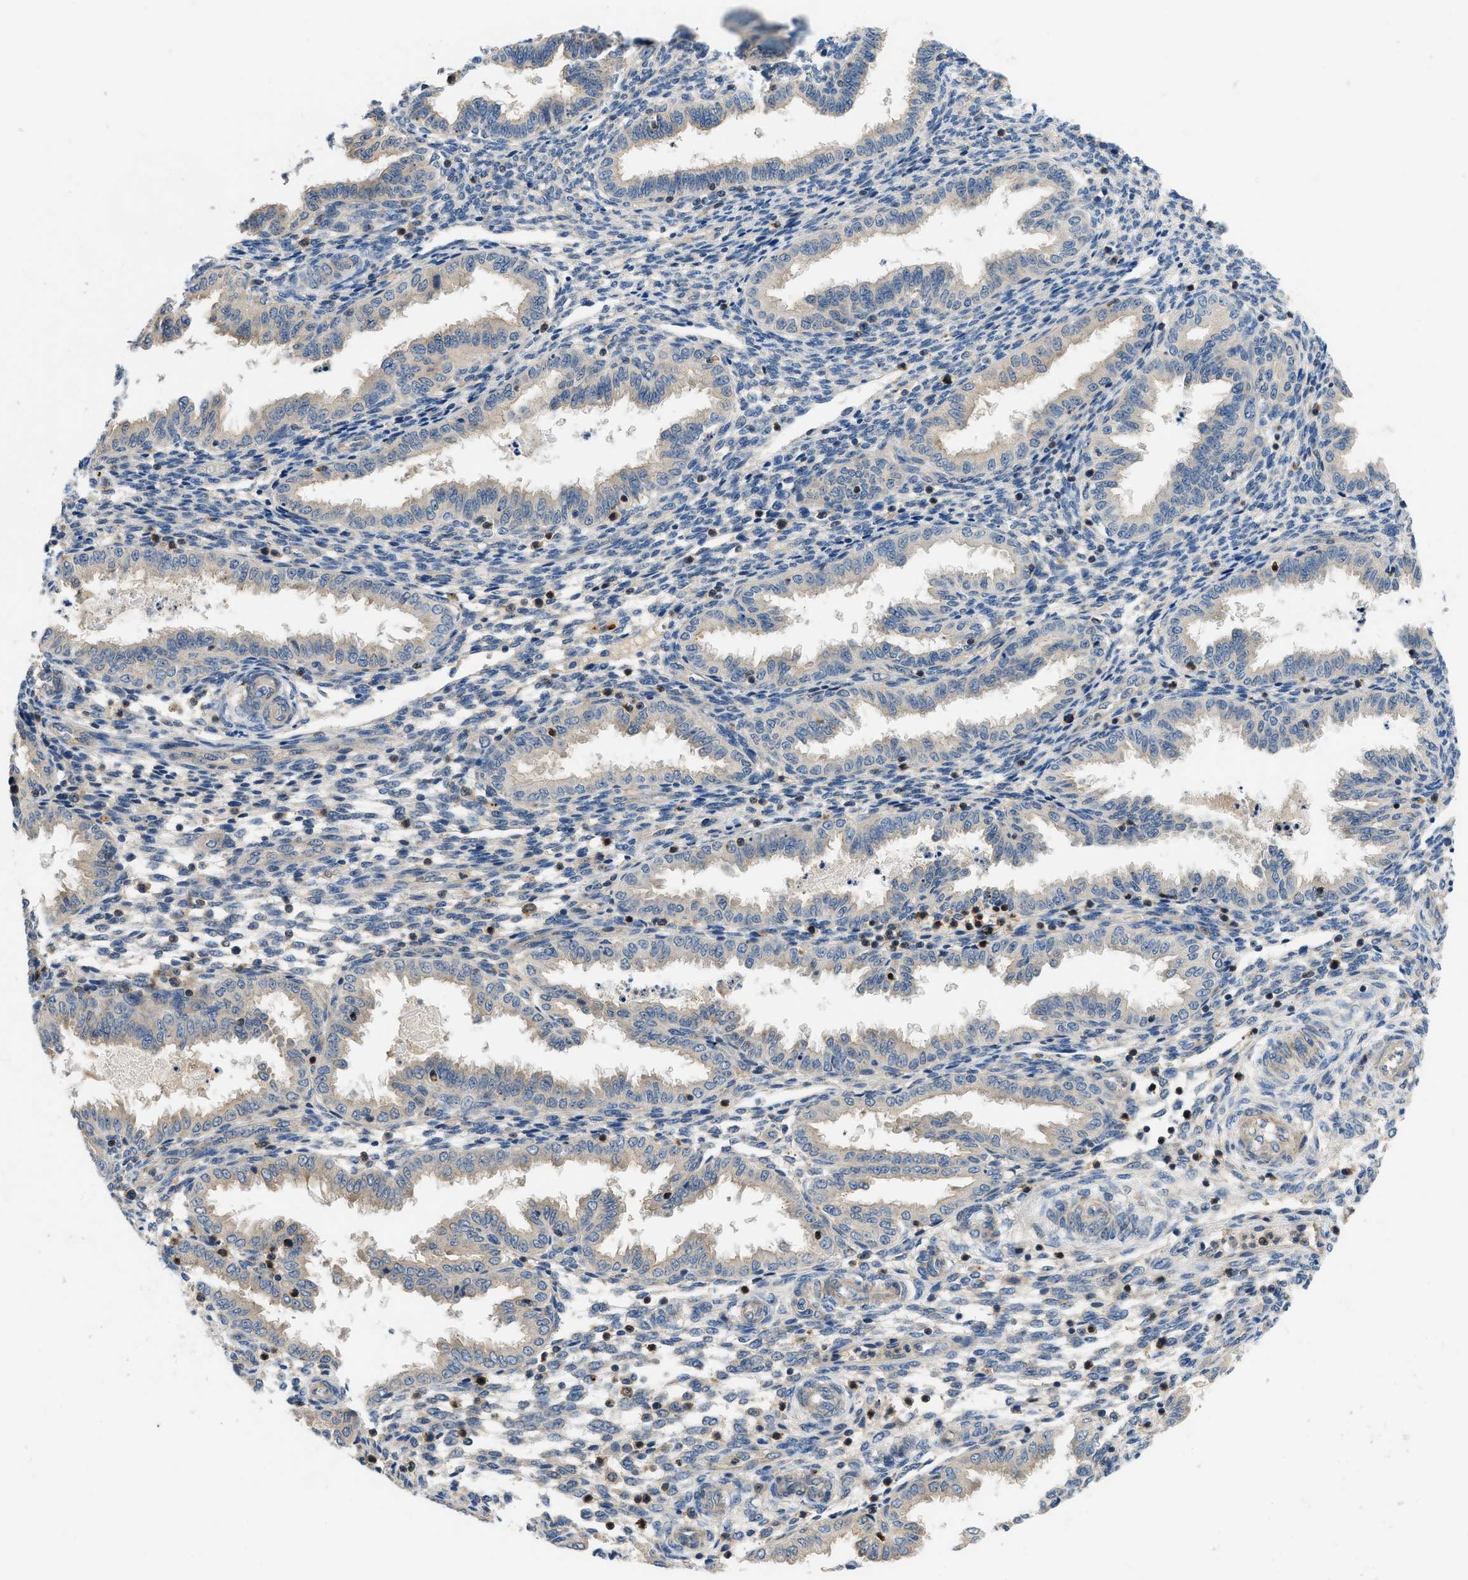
{"staining": {"intensity": "weak", "quantity": "<25%", "location": "cytoplasmic/membranous"}, "tissue": "endometrium", "cell_type": "Cells in endometrial stroma", "image_type": "normal", "snomed": [{"axis": "morphology", "description": "Normal tissue, NOS"}, {"axis": "topography", "description": "Endometrium"}], "caption": "Protein analysis of normal endometrium shows no significant staining in cells in endometrial stroma. Brightfield microscopy of IHC stained with DAB (brown) and hematoxylin (blue), captured at high magnification.", "gene": "GPR31", "patient": {"sex": "female", "age": 33}}